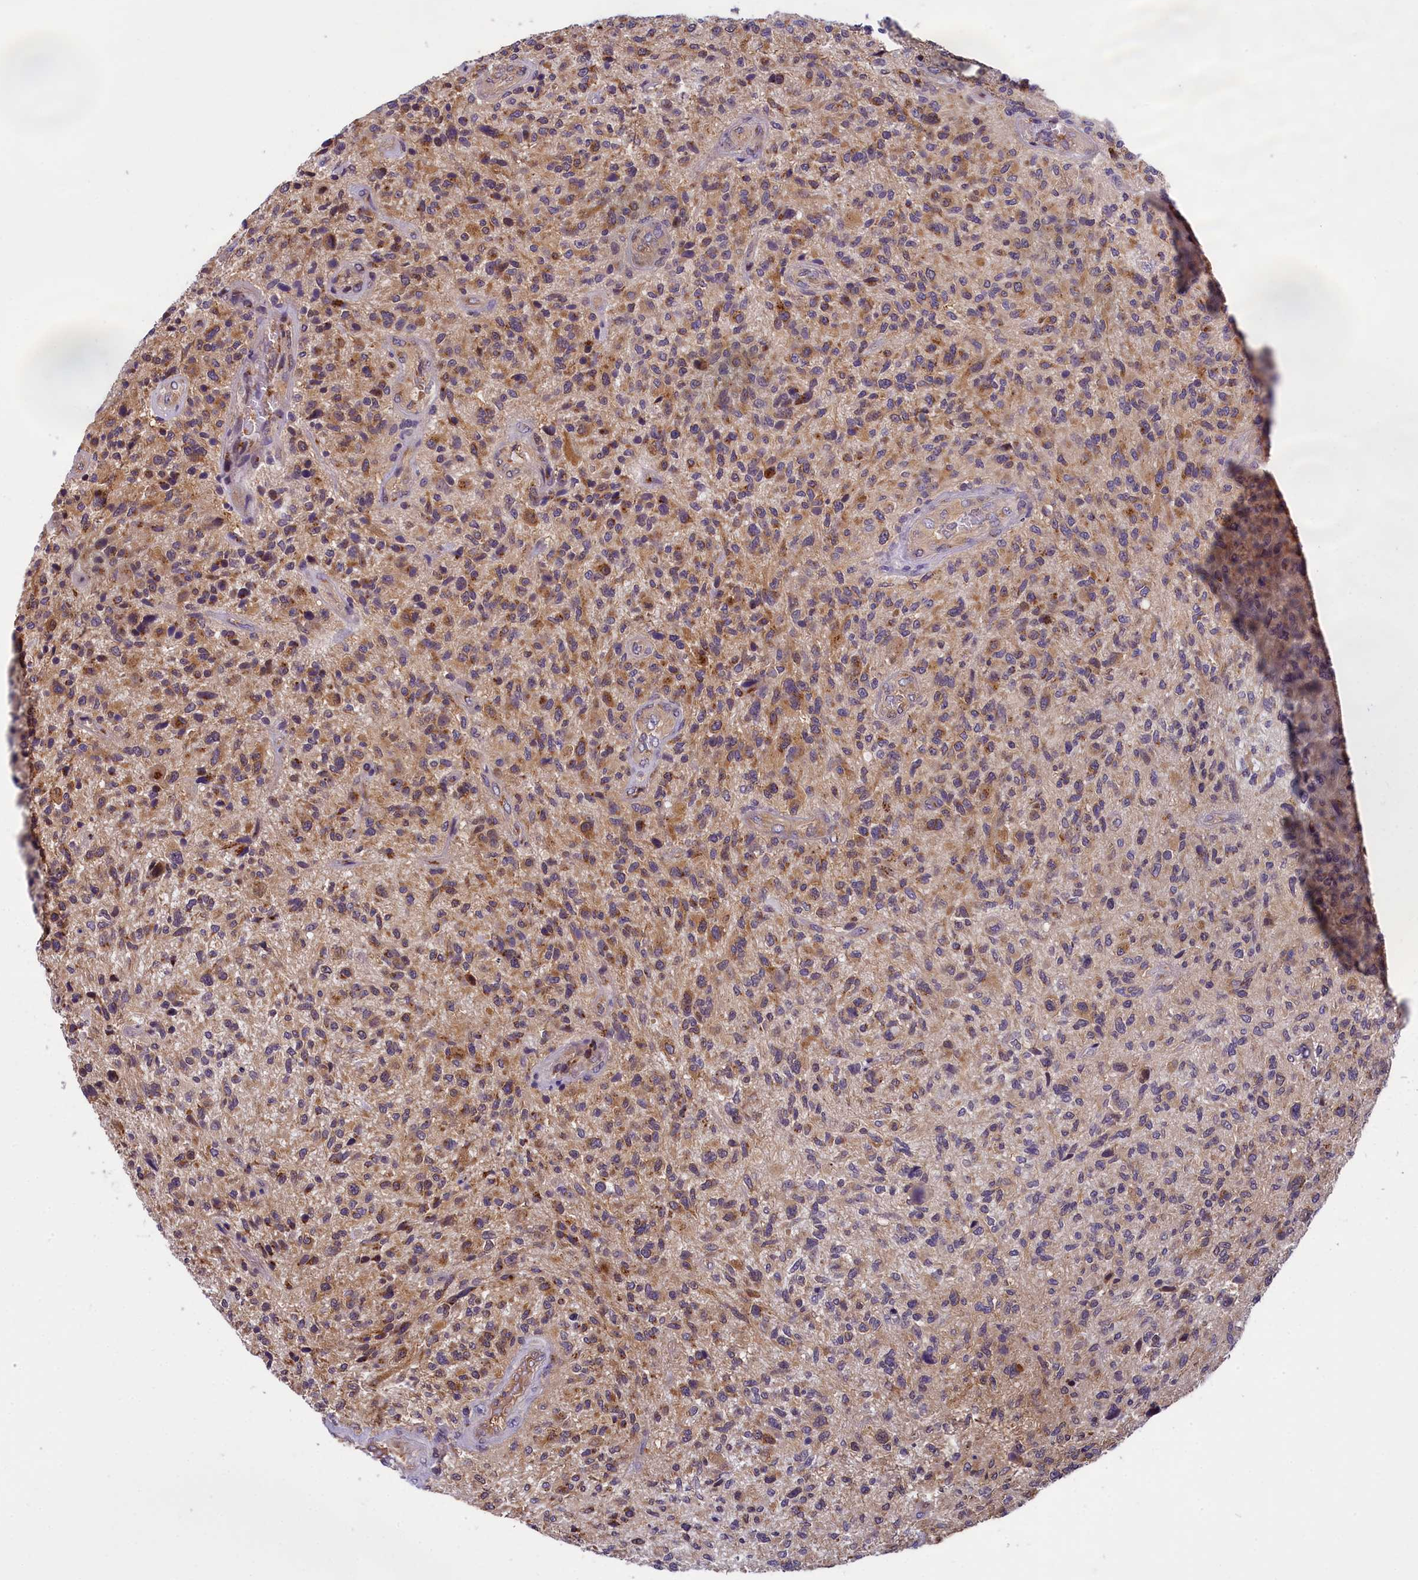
{"staining": {"intensity": "moderate", "quantity": "25%-75%", "location": "cytoplasmic/membranous"}, "tissue": "glioma", "cell_type": "Tumor cells", "image_type": "cancer", "snomed": [{"axis": "morphology", "description": "Glioma, malignant, High grade"}, {"axis": "topography", "description": "Brain"}], "caption": "DAB (3,3'-diaminobenzidine) immunohistochemical staining of human high-grade glioma (malignant) displays moderate cytoplasmic/membranous protein positivity in approximately 25%-75% of tumor cells. The protein is stained brown, and the nuclei are stained in blue (DAB (3,3'-diaminobenzidine) IHC with brightfield microscopy, high magnification).", "gene": "ABCC8", "patient": {"sex": "male", "age": 47}}